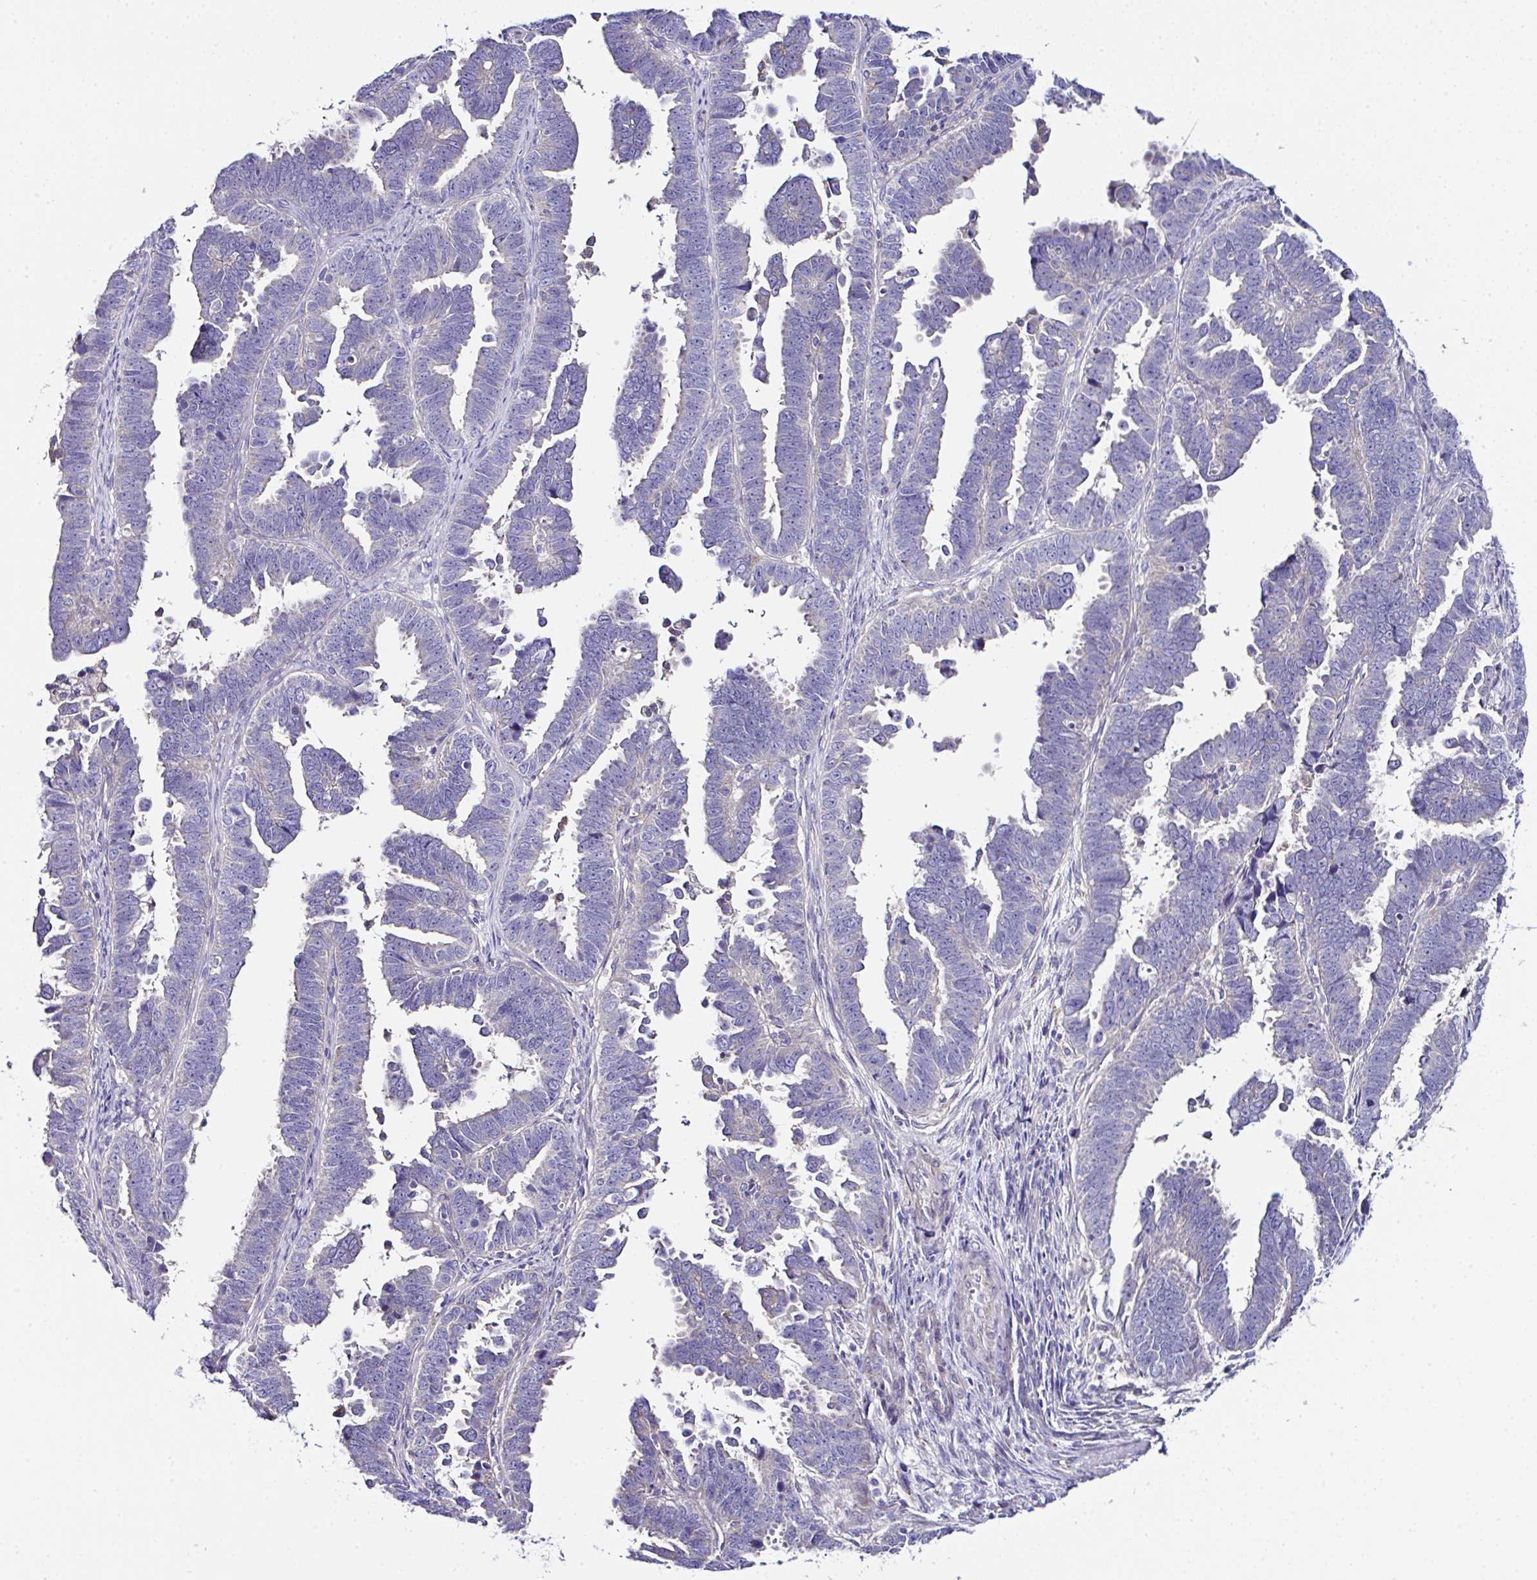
{"staining": {"intensity": "negative", "quantity": "none", "location": "none"}, "tissue": "endometrial cancer", "cell_type": "Tumor cells", "image_type": "cancer", "snomed": [{"axis": "morphology", "description": "Adenocarcinoma, NOS"}, {"axis": "topography", "description": "Endometrium"}], "caption": "Immunohistochemistry of endometrial cancer (adenocarcinoma) demonstrates no positivity in tumor cells. (Brightfield microscopy of DAB (3,3'-diaminobenzidine) IHC at high magnification).", "gene": "OR4P4", "patient": {"sex": "female", "age": 75}}